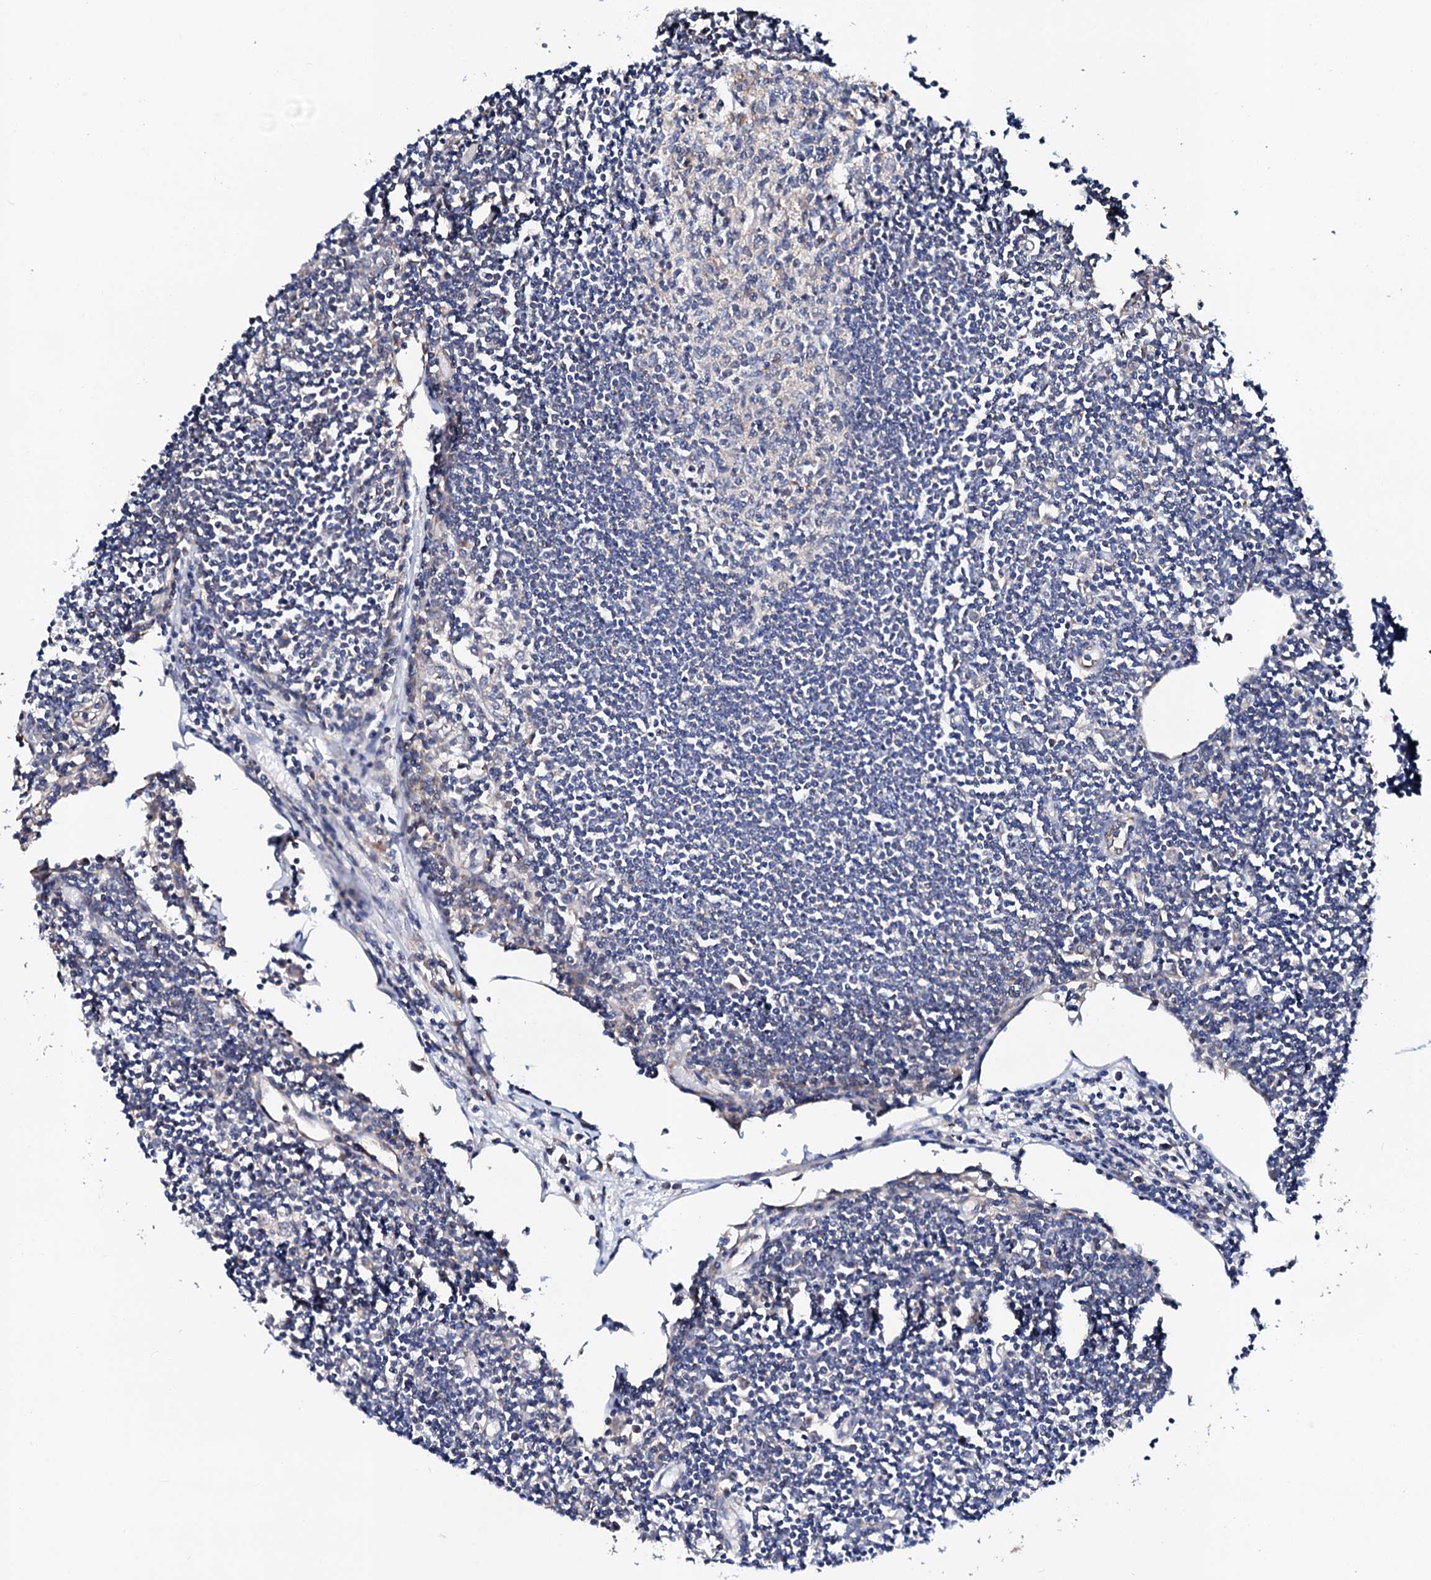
{"staining": {"intensity": "weak", "quantity": "<25%", "location": "cytoplasmic/membranous"}, "tissue": "lymph node", "cell_type": "Germinal center cells", "image_type": "normal", "snomed": [{"axis": "morphology", "description": "Normal tissue, NOS"}, {"axis": "topography", "description": "Lymph node"}], "caption": "IHC histopathology image of benign lymph node stained for a protein (brown), which reveals no staining in germinal center cells.", "gene": "UBE3C", "patient": {"sex": "female", "age": 11}}